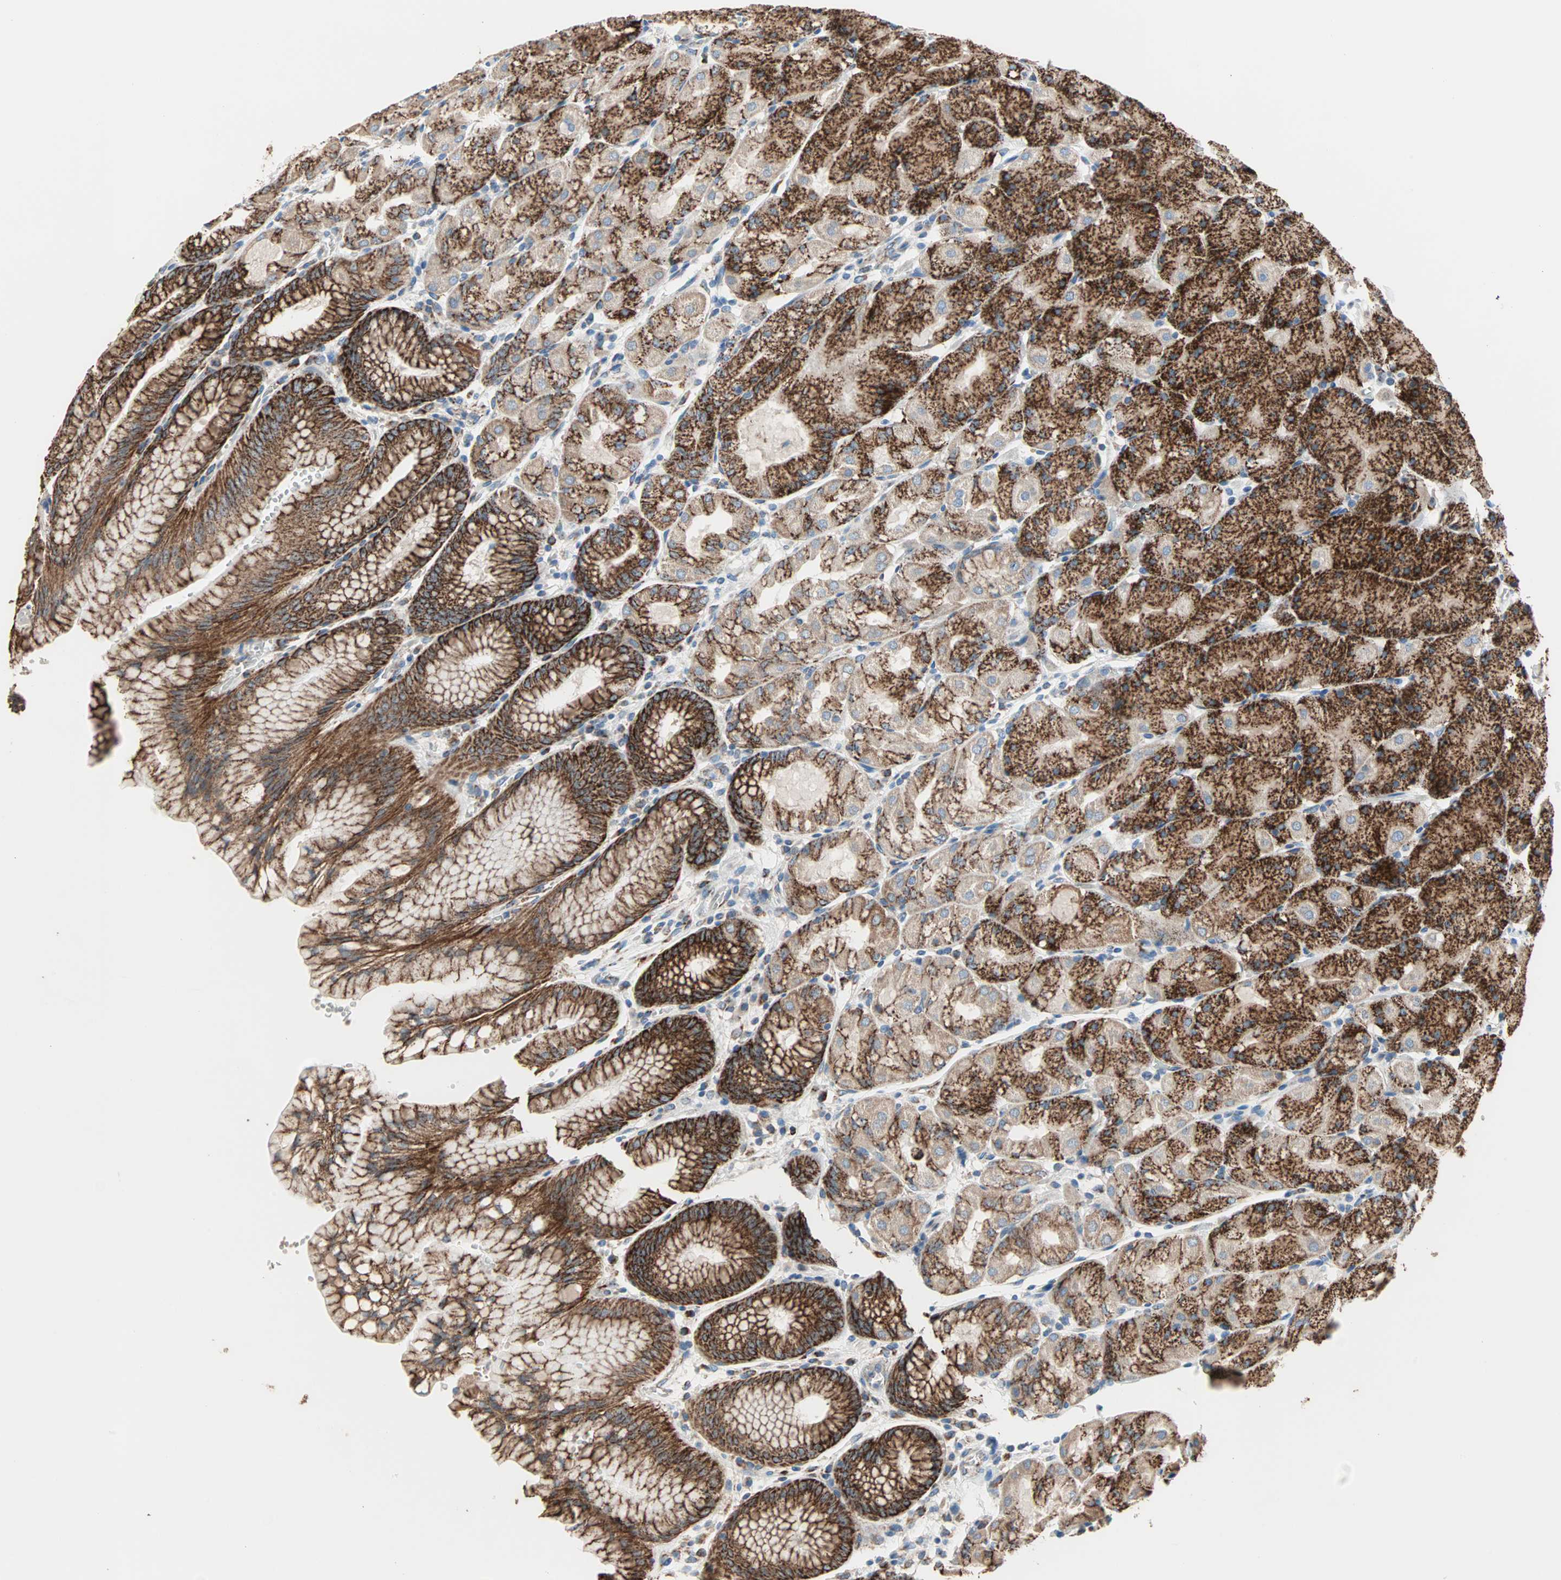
{"staining": {"intensity": "strong", "quantity": ">75%", "location": "cytoplasmic/membranous"}, "tissue": "stomach", "cell_type": "Glandular cells", "image_type": "normal", "snomed": [{"axis": "morphology", "description": "Normal tissue, NOS"}, {"axis": "topography", "description": "Stomach, upper"}, {"axis": "topography", "description": "Stomach"}], "caption": "Unremarkable stomach was stained to show a protein in brown. There is high levels of strong cytoplasmic/membranous staining in about >75% of glandular cells. (DAB (3,3'-diaminobenzidine) IHC, brown staining for protein, blue staining for nuclei).", "gene": "TST", "patient": {"sex": "male", "age": 76}}